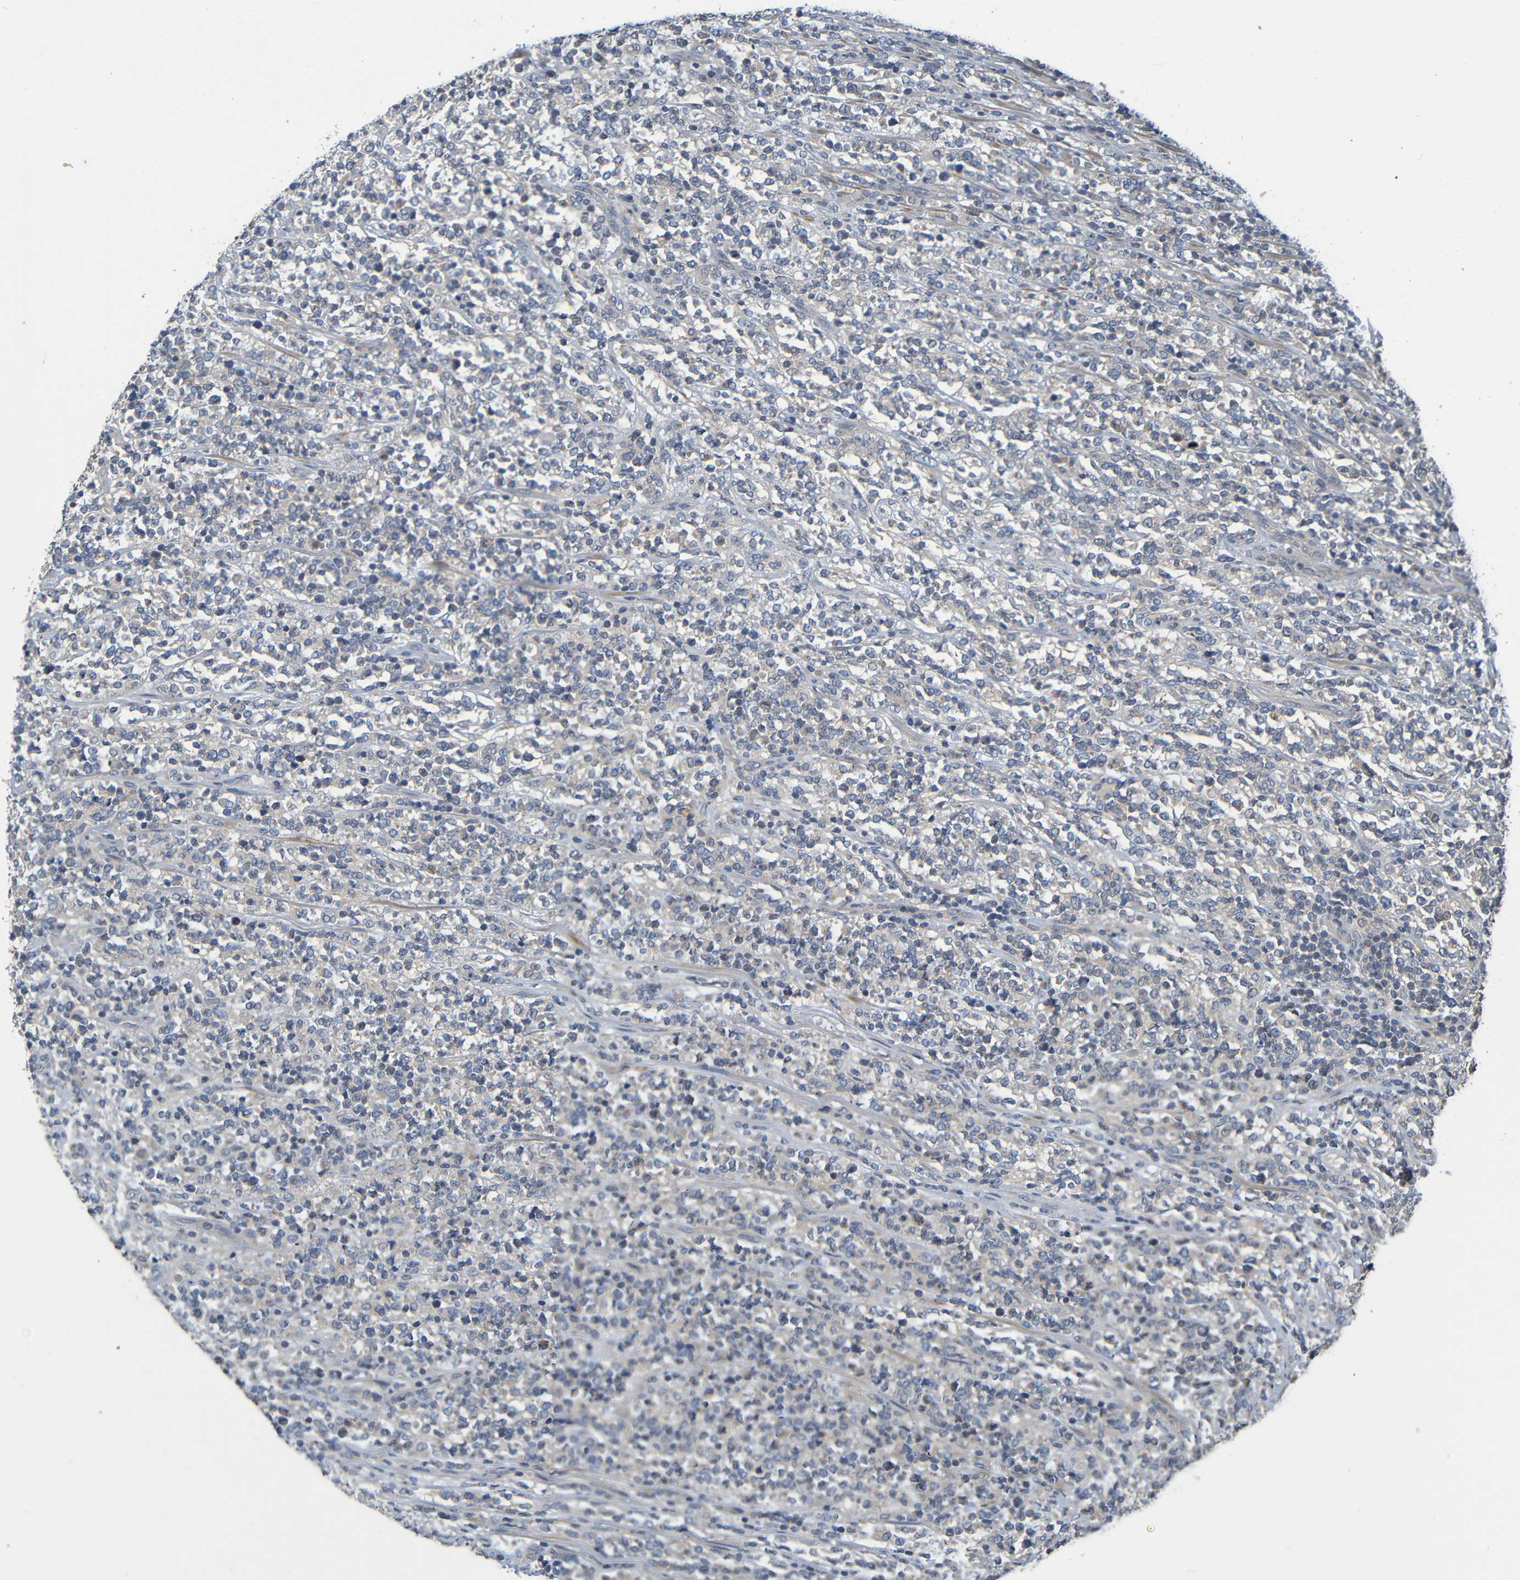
{"staining": {"intensity": "weak", "quantity": "<25%", "location": "cytoplasmic/membranous"}, "tissue": "lymphoma", "cell_type": "Tumor cells", "image_type": "cancer", "snomed": [{"axis": "morphology", "description": "Malignant lymphoma, non-Hodgkin's type, High grade"}, {"axis": "topography", "description": "Soft tissue"}], "caption": "An immunohistochemistry (IHC) histopathology image of lymphoma is shown. There is no staining in tumor cells of lymphoma.", "gene": "CYP4F2", "patient": {"sex": "male", "age": 18}}